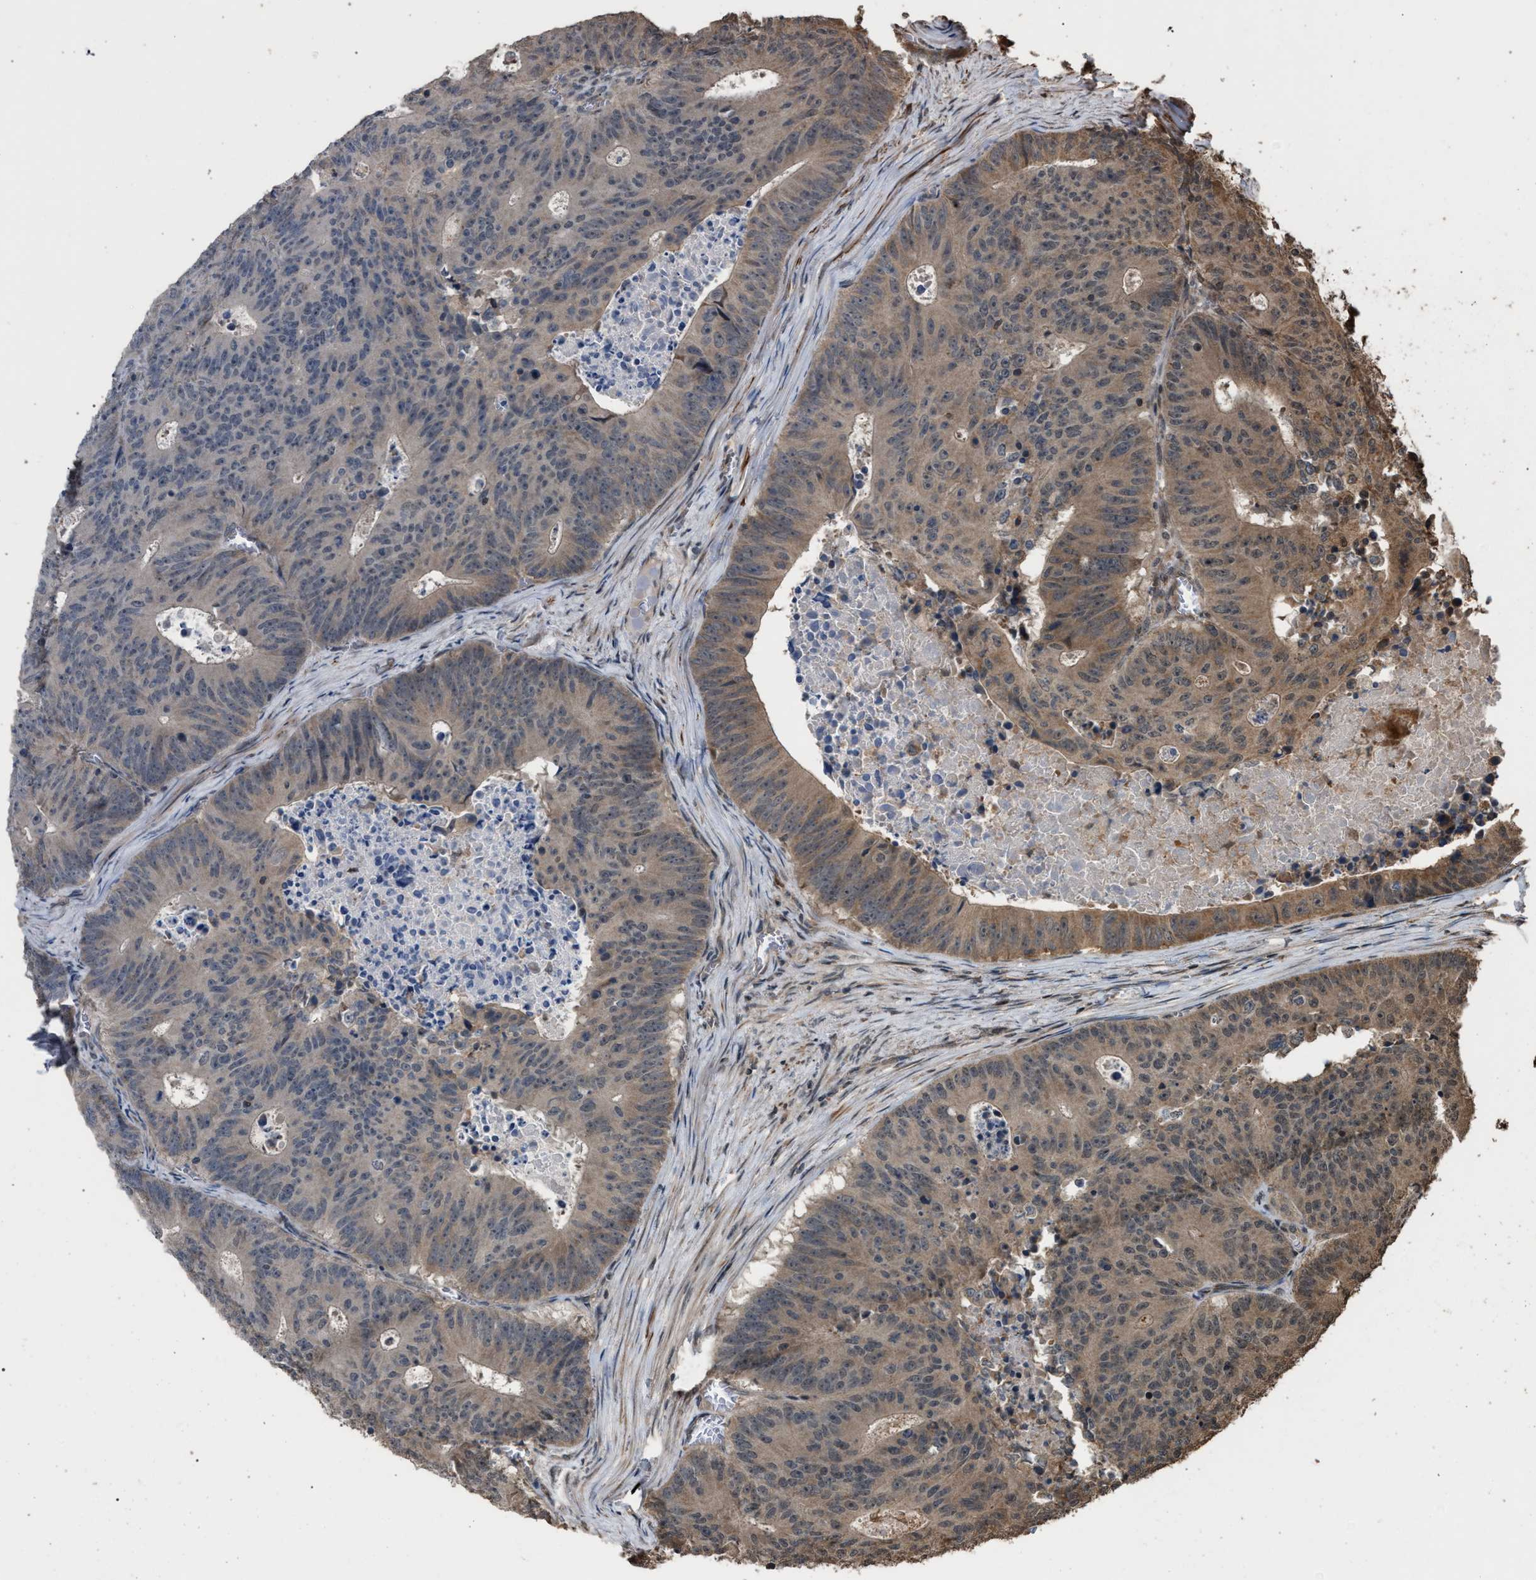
{"staining": {"intensity": "weak", "quantity": "25%-75%", "location": "cytoplasmic/membranous"}, "tissue": "colorectal cancer", "cell_type": "Tumor cells", "image_type": "cancer", "snomed": [{"axis": "morphology", "description": "Adenocarcinoma, NOS"}, {"axis": "topography", "description": "Colon"}], "caption": "High-magnification brightfield microscopy of colorectal cancer stained with DAB (3,3'-diaminobenzidine) (brown) and counterstained with hematoxylin (blue). tumor cells exhibit weak cytoplasmic/membranous expression is identified in approximately25%-75% of cells.", "gene": "NAA35", "patient": {"sex": "male", "age": 87}}